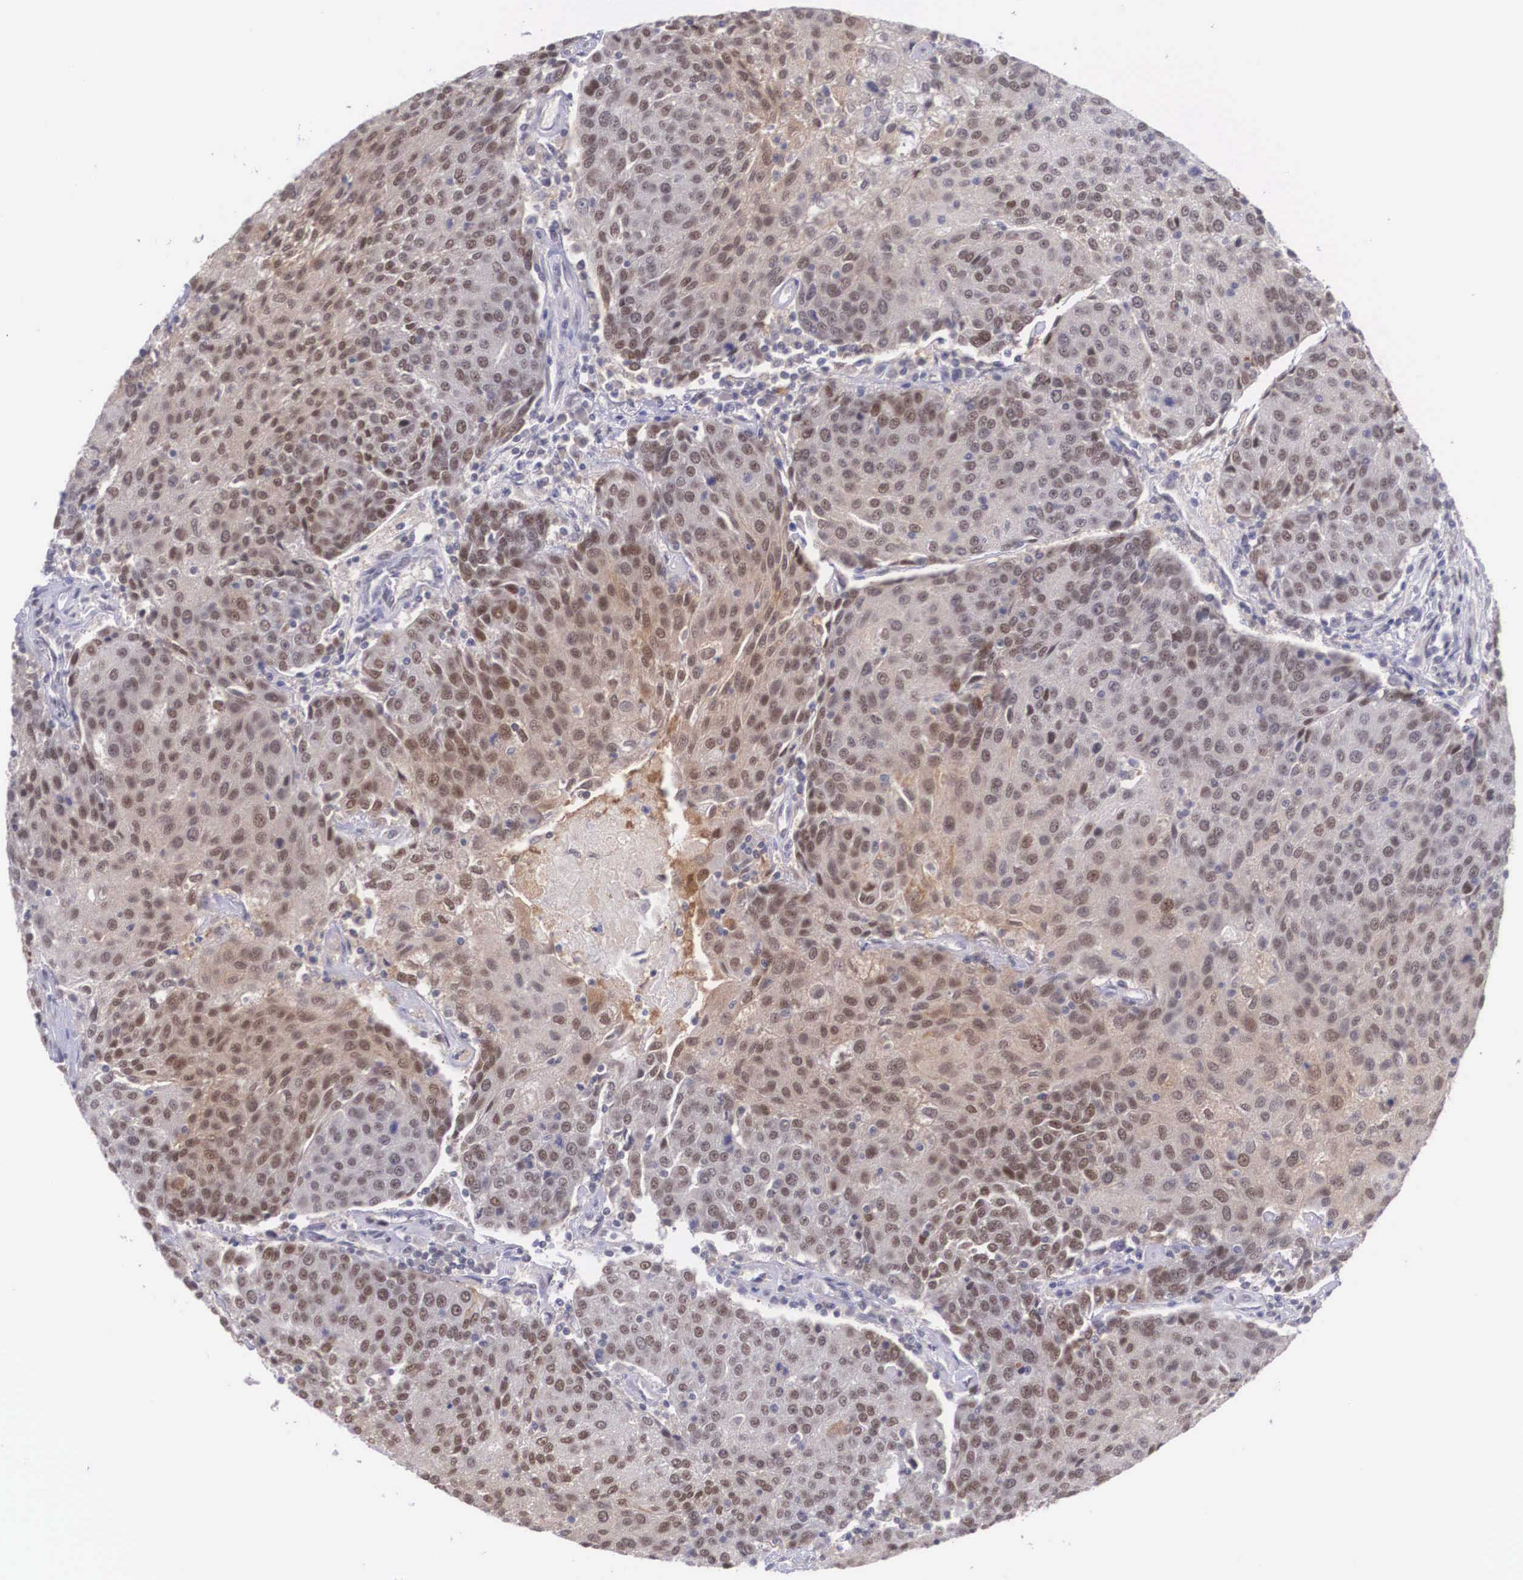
{"staining": {"intensity": "moderate", "quantity": ">75%", "location": "cytoplasmic/membranous,nuclear"}, "tissue": "urothelial cancer", "cell_type": "Tumor cells", "image_type": "cancer", "snomed": [{"axis": "morphology", "description": "Urothelial carcinoma, High grade"}, {"axis": "topography", "description": "Urinary bladder"}], "caption": "This image shows high-grade urothelial carcinoma stained with IHC to label a protein in brown. The cytoplasmic/membranous and nuclear of tumor cells show moderate positivity for the protein. Nuclei are counter-stained blue.", "gene": "NINL", "patient": {"sex": "female", "age": 85}}